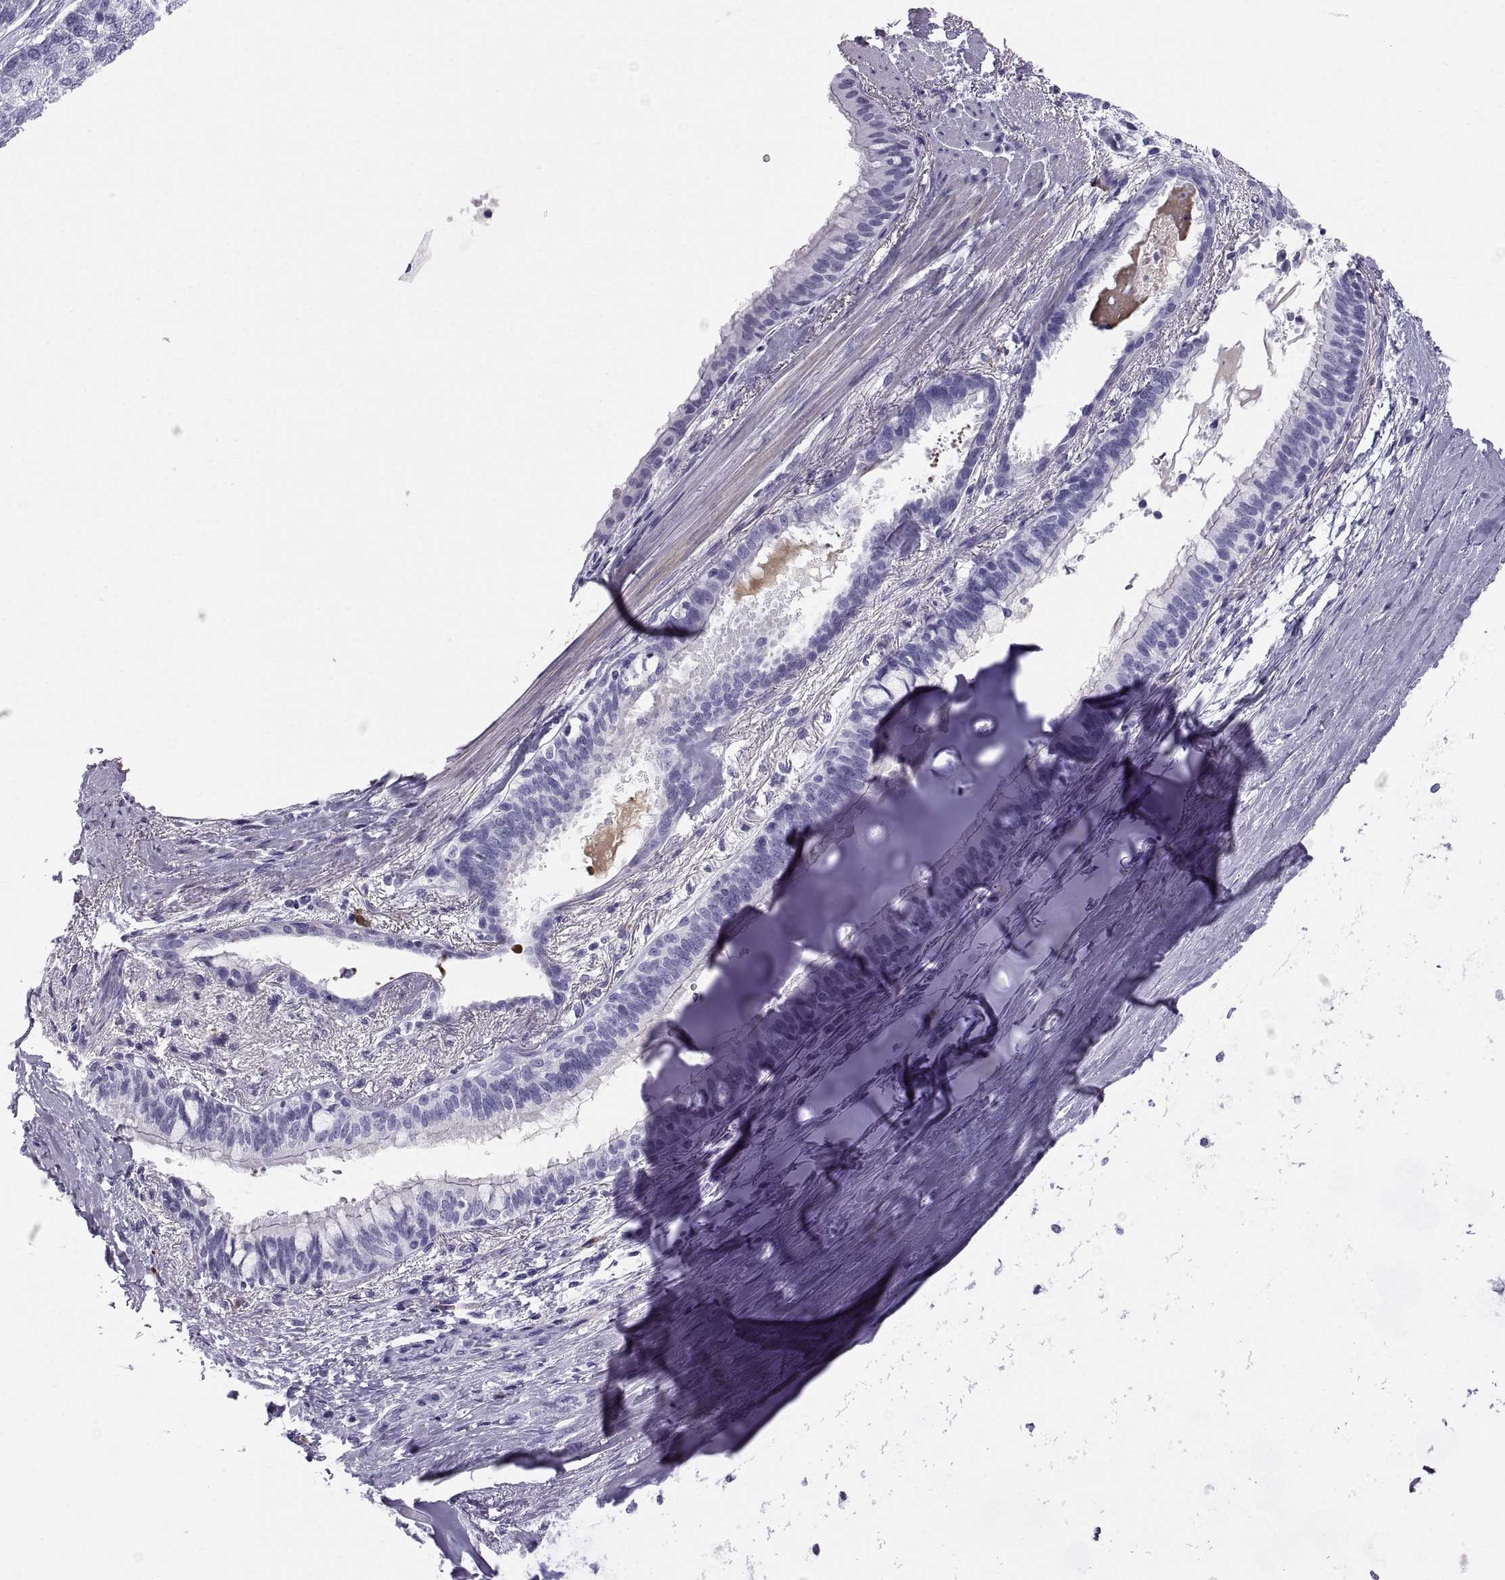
{"staining": {"intensity": "negative", "quantity": "none", "location": "none"}, "tissue": "bronchus", "cell_type": "Respiratory epithelial cells", "image_type": "normal", "snomed": [{"axis": "morphology", "description": "Normal tissue, NOS"}, {"axis": "morphology", "description": "Squamous cell carcinoma, NOS"}, {"axis": "topography", "description": "Bronchus"}, {"axis": "topography", "description": "Lung"}], "caption": "IHC micrograph of unremarkable human bronchus stained for a protein (brown), which shows no expression in respiratory epithelial cells.", "gene": "CT47A10", "patient": {"sex": "male", "age": 69}}